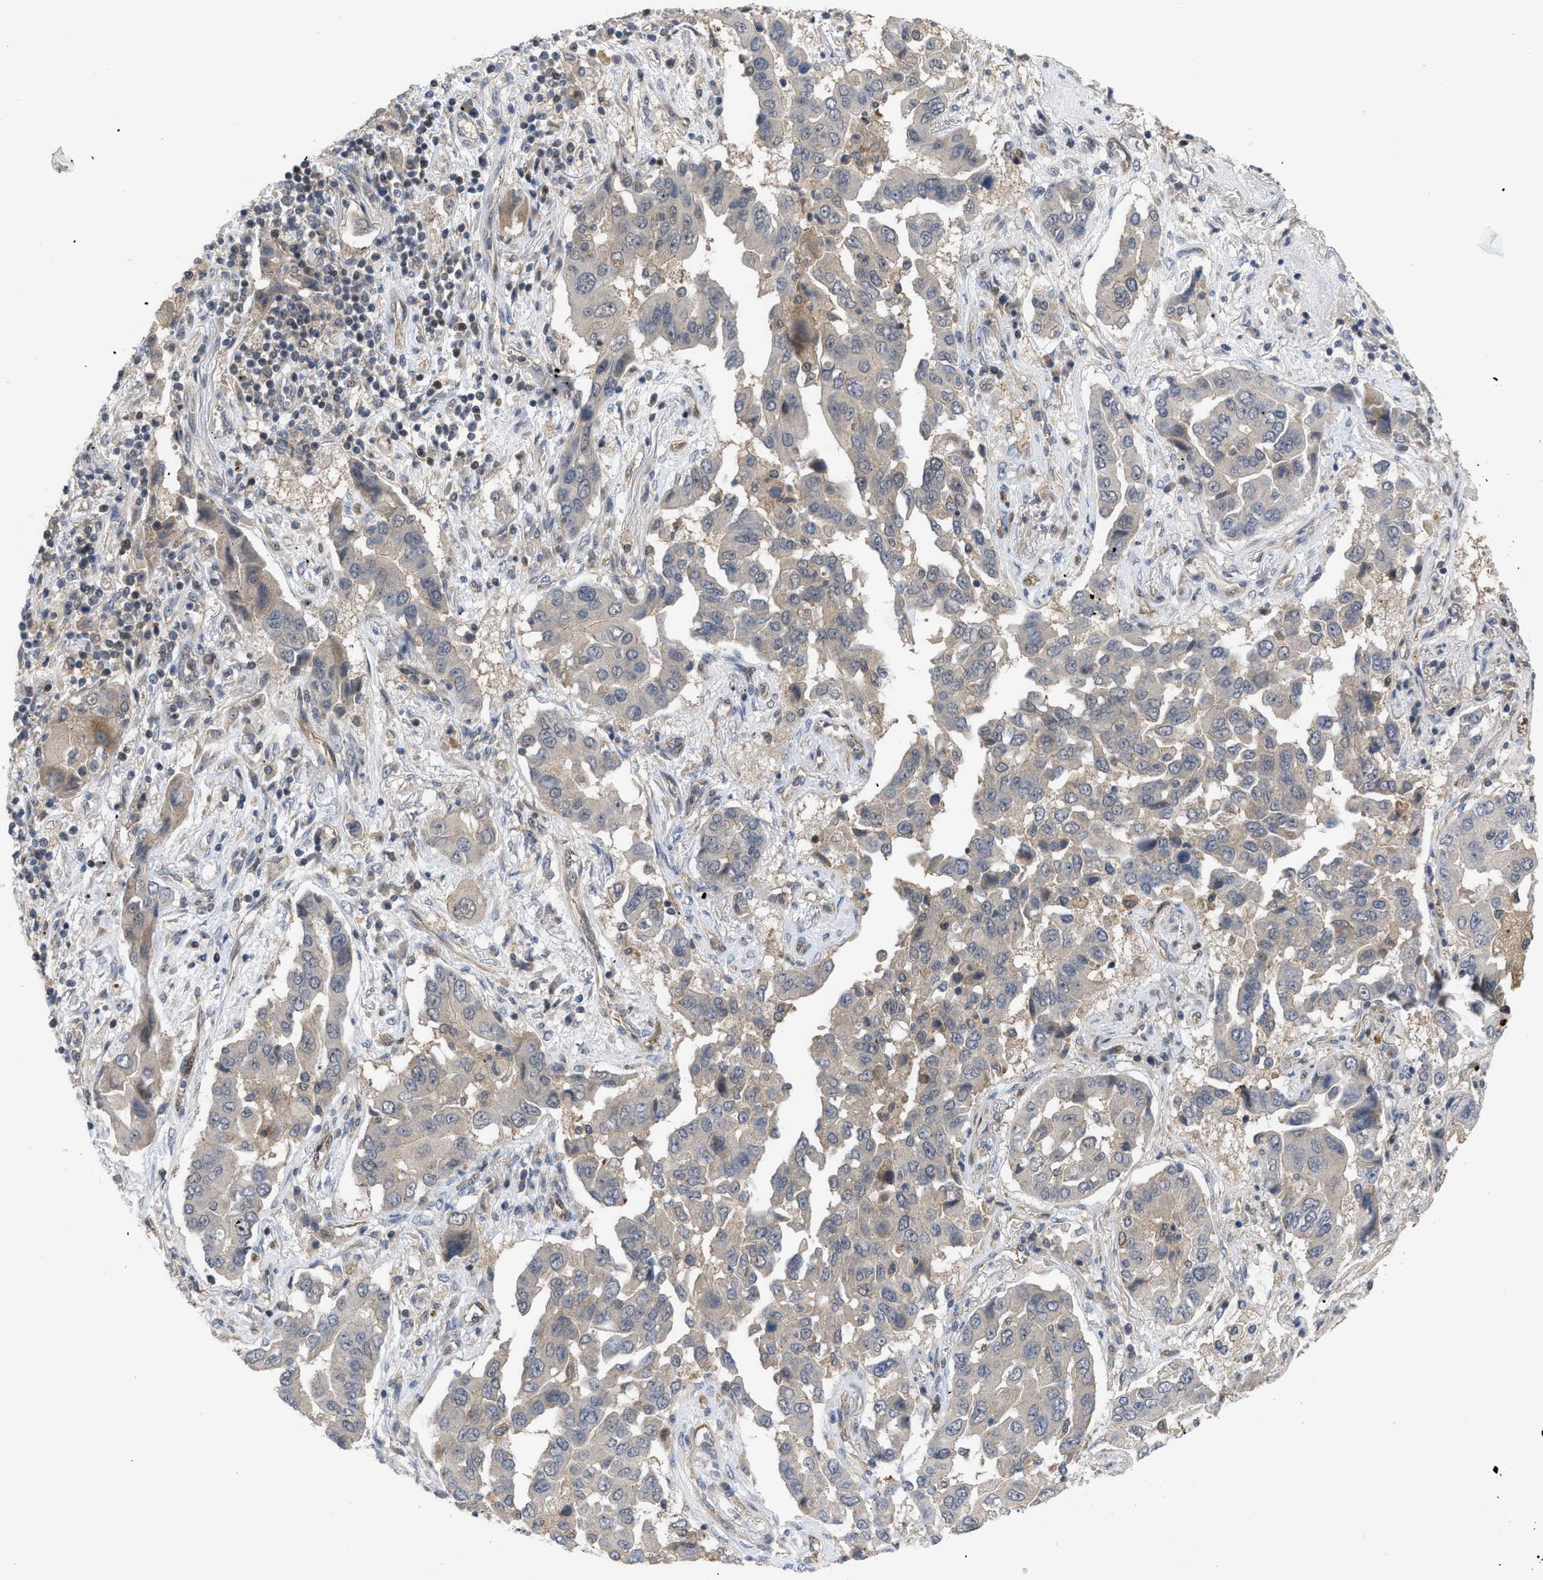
{"staining": {"intensity": "weak", "quantity": "<25%", "location": "cytoplasmic/membranous"}, "tissue": "lung cancer", "cell_type": "Tumor cells", "image_type": "cancer", "snomed": [{"axis": "morphology", "description": "Adenocarcinoma, NOS"}, {"axis": "topography", "description": "Lung"}], "caption": "Tumor cells are negative for brown protein staining in lung cancer.", "gene": "LDAF1", "patient": {"sex": "female", "age": 65}}